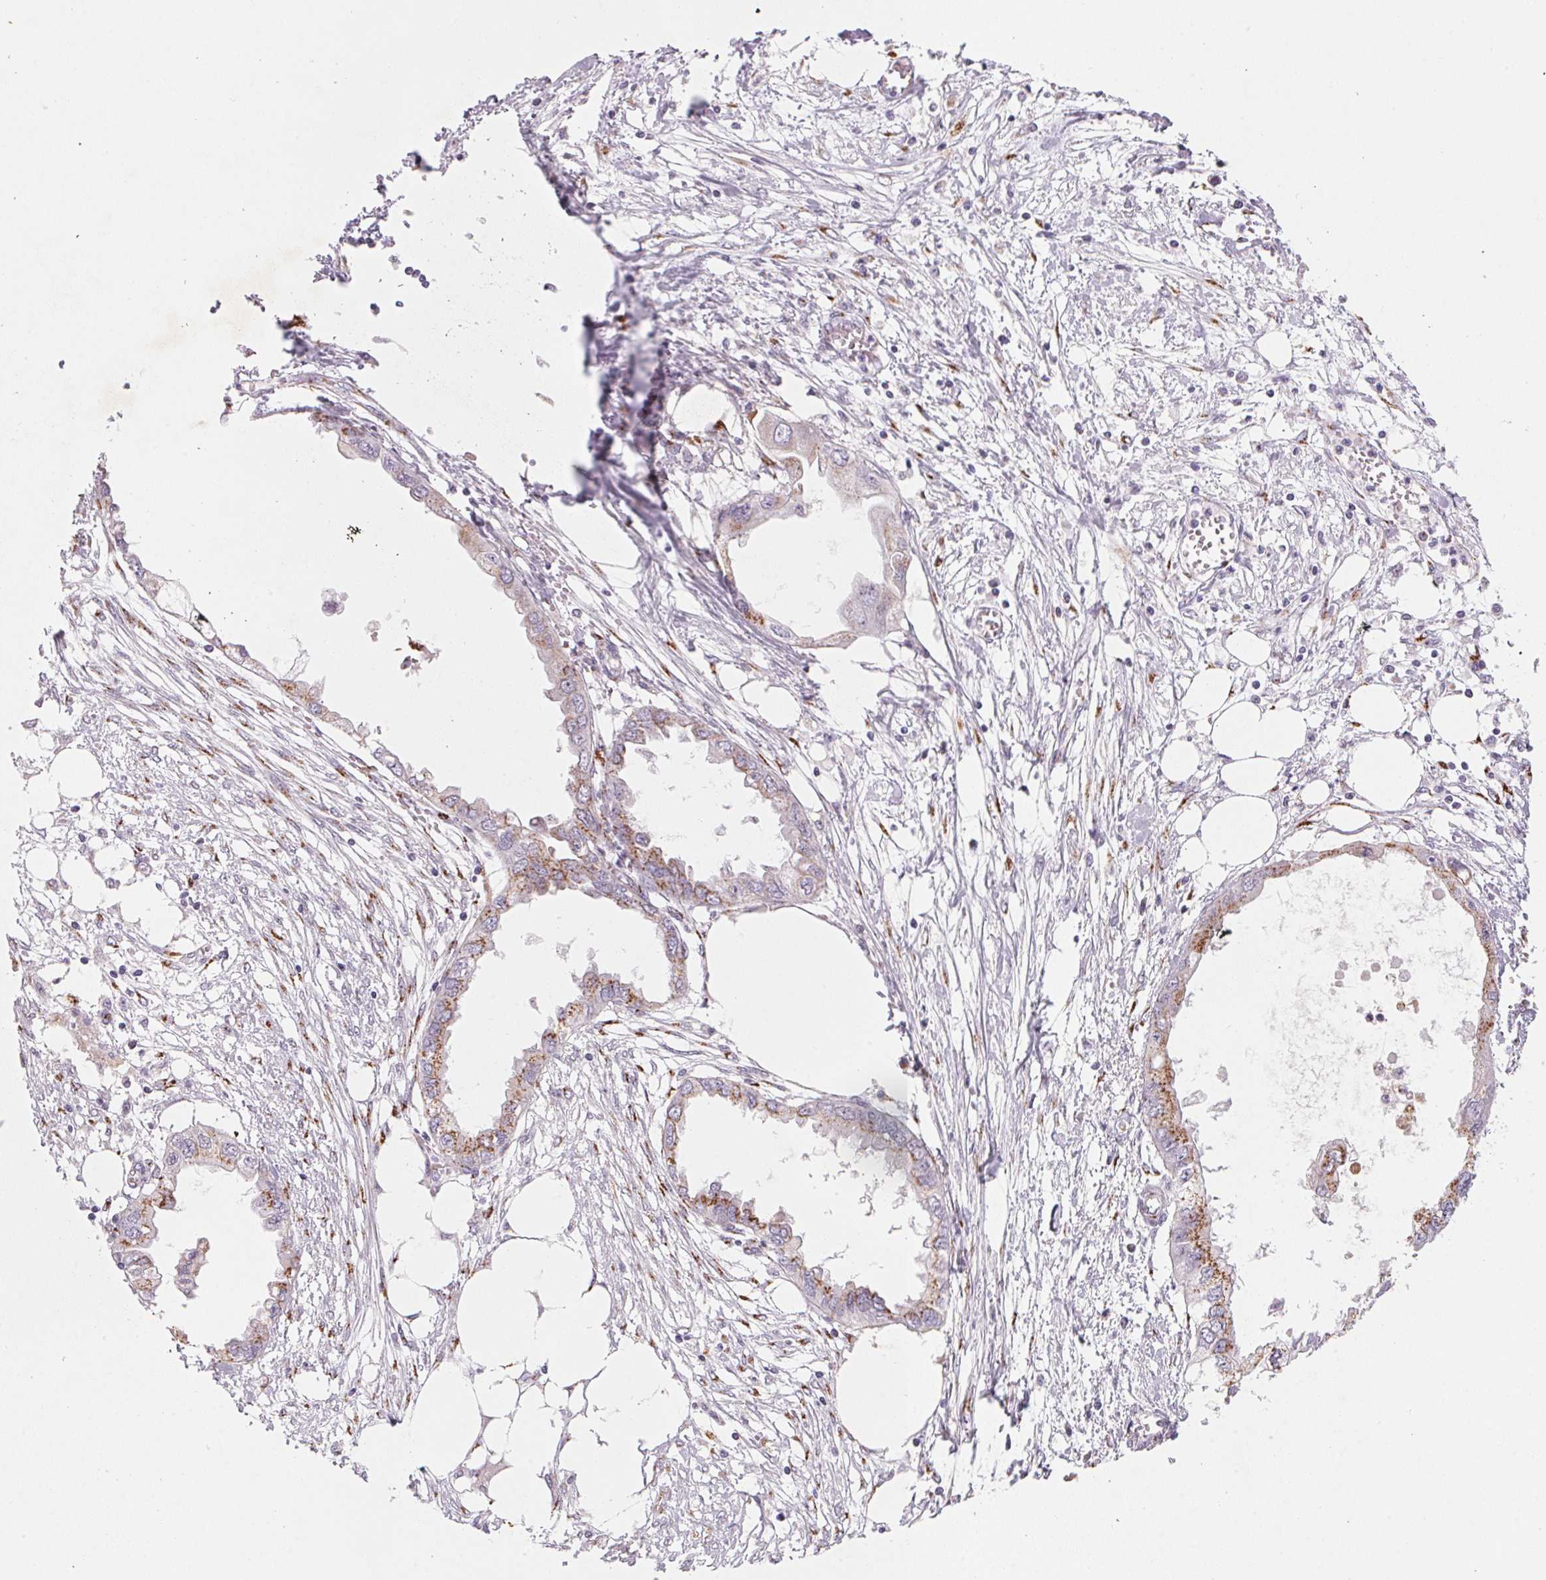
{"staining": {"intensity": "moderate", "quantity": ">75%", "location": "cytoplasmic/membranous"}, "tissue": "endometrial cancer", "cell_type": "Tumor cells", "image_type": "cancer", "snomed": [{"axis": "morphology", "description": "Adenocarcinoma, NOS"}, {"axis": "morphology", "description": "Adenocarcinoma, metastatic, NOS"}, {"axis": "topography", "description": "Adipose tissue"}, {"axis": "topography", "description": "Endometrium"}], "caption": "Protein staining shows moderate cytoplasmic/membranous staining in about >75% of tumor cells in adenocarcinoma (endometrial).", "gene": "RAB22A", "patient": {"sex": "female", "age": 67}}